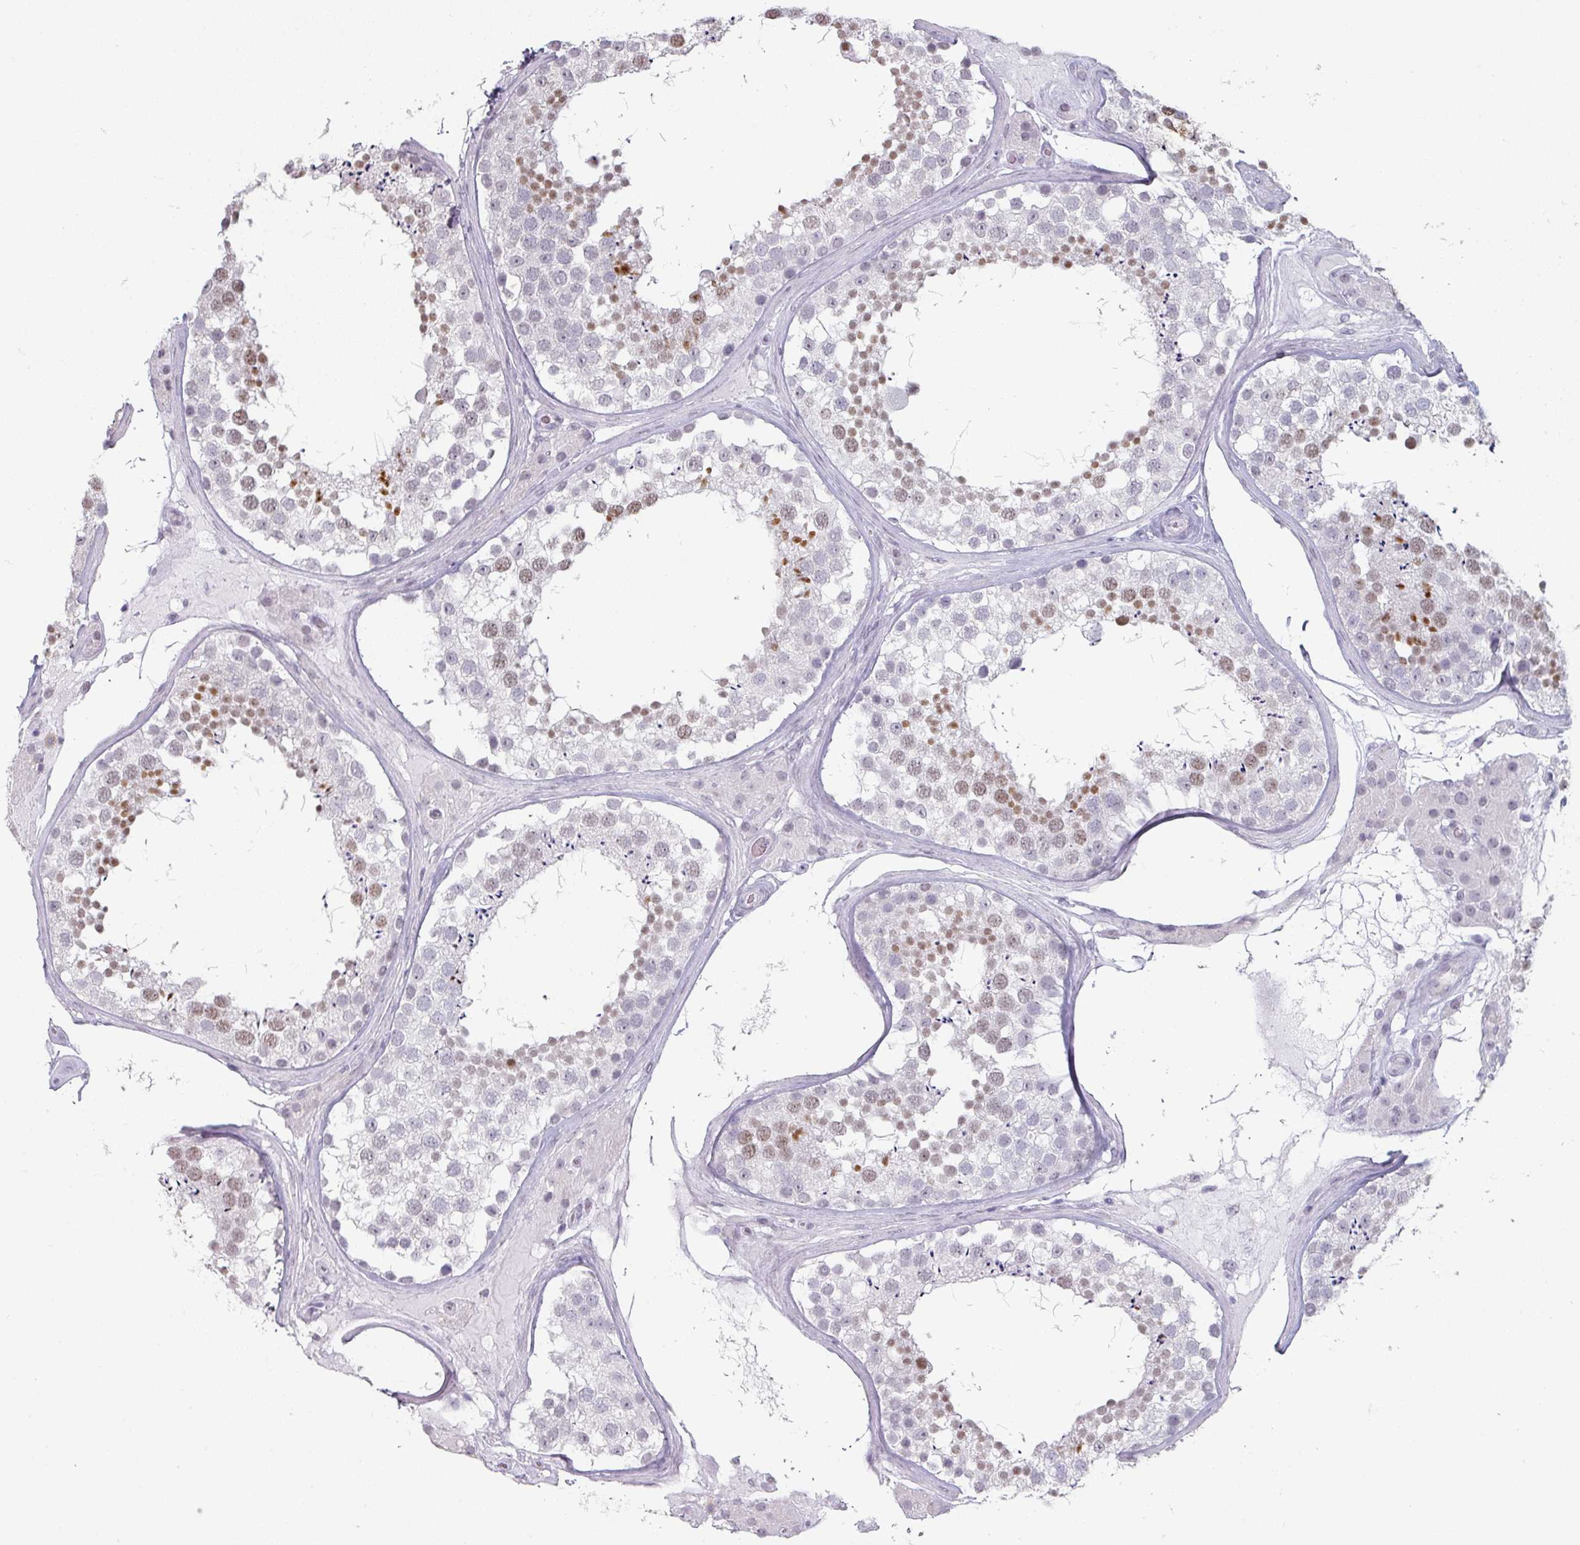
{"staining": {"intensity": "moderate", "quantity": "<25%", "location": "nuclear"}, "tissue": "testis", "cell_type": "Cells in seminiferous ducts", "image_type": "normal", "snomed": [{"axis": "morphology", "description": "Normal tissue, NOS"}, {"axis": "topography", "description": "Testis"}], "caption": "Normal testis demonstrates moderate nuclear staining in about <25% of cells in seminiferous ducts, visualized by immunohistochemistry.", "gene": "SPRR1A", "patient": {"sex": "male", "age": 46}}